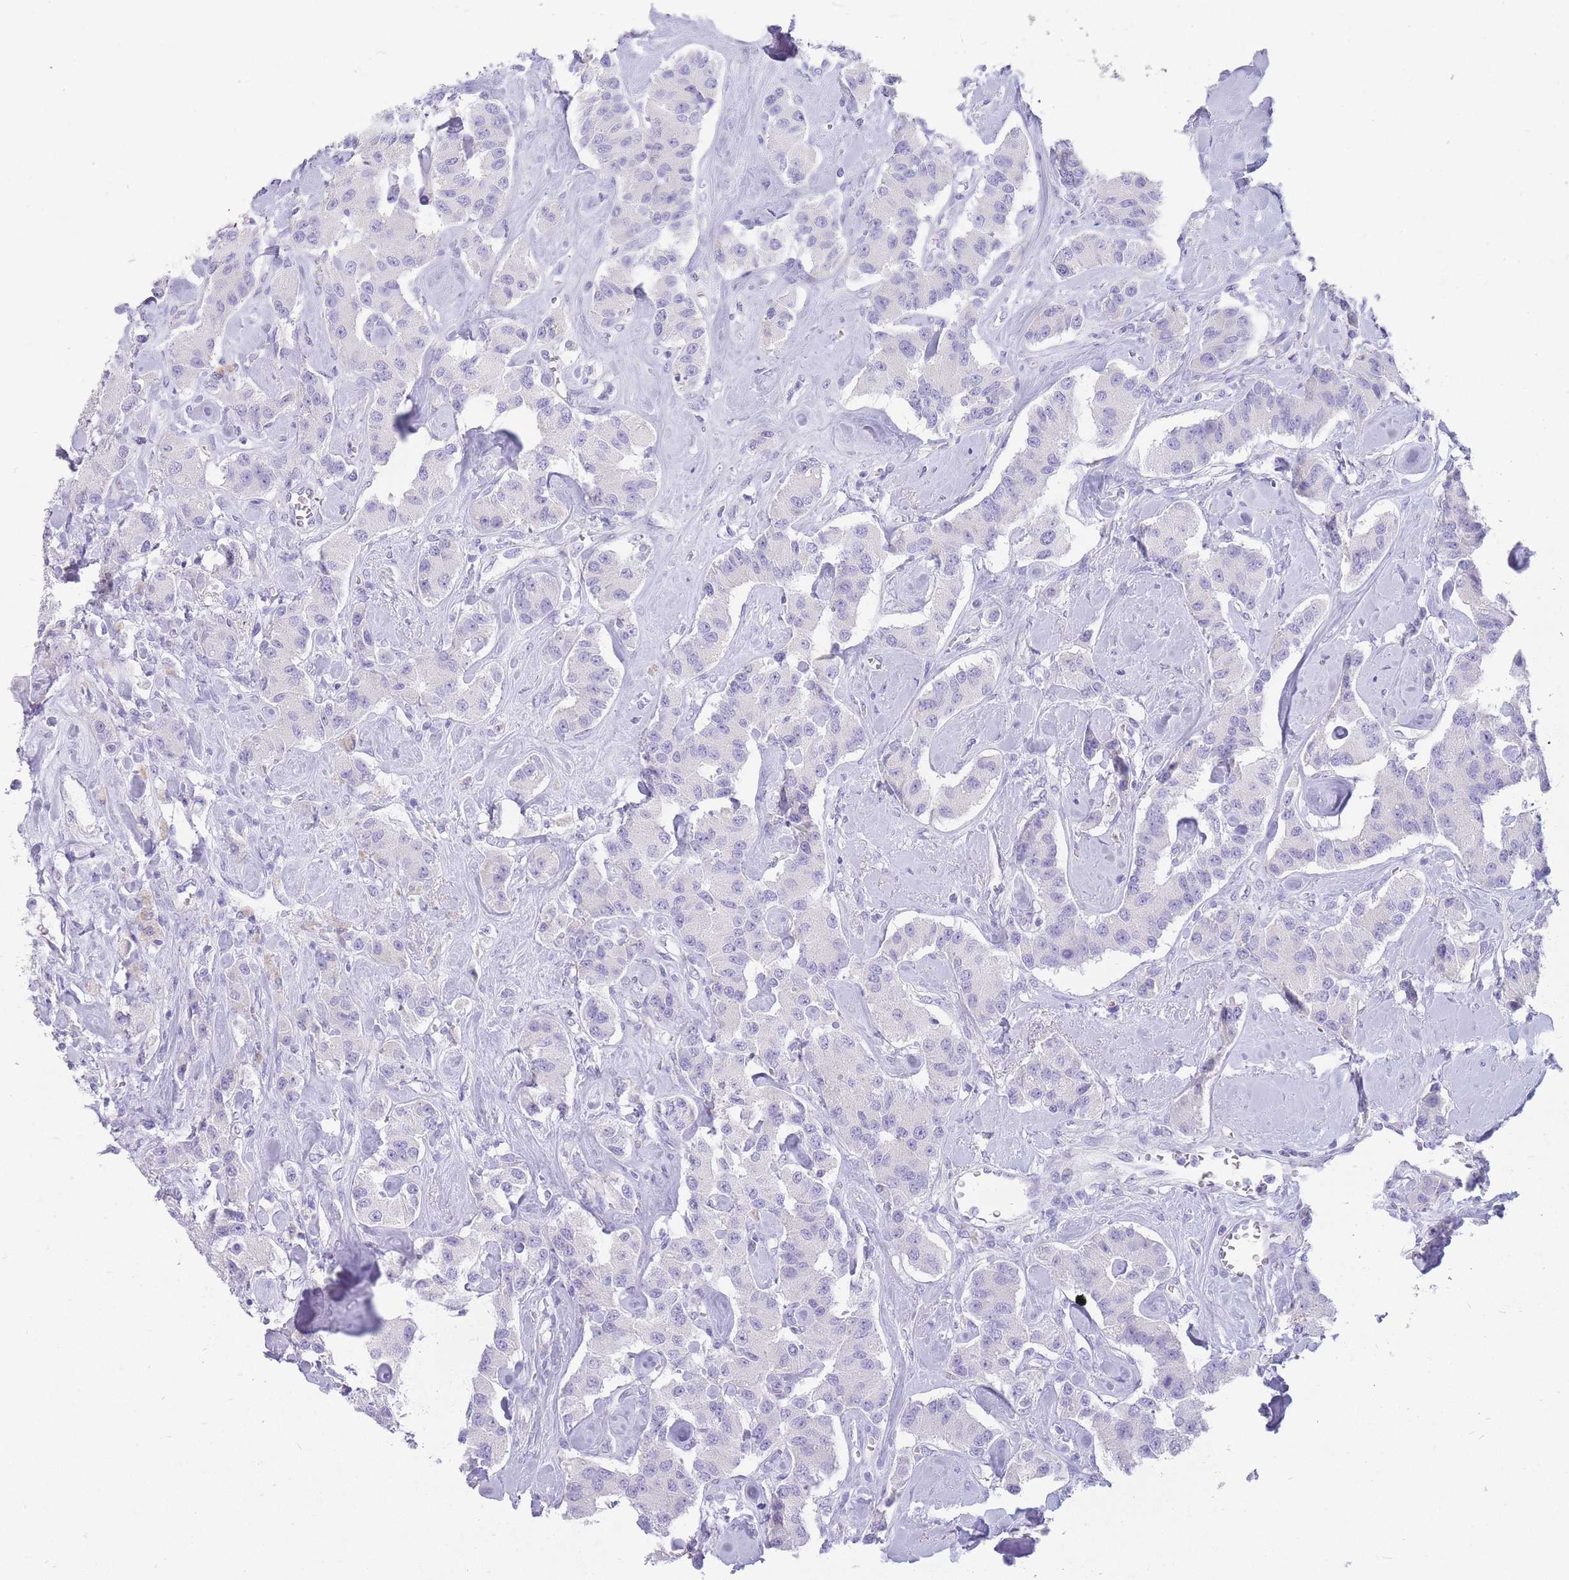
{"staining": {"intensity": "negative", "quantity": "none", "location": "none"}, "tissue": "carcinoid", "cell_type": "Tumor cells", "image_type": "cancer", "snomed": [{"axis": "morphology", "description": "Carcinoid, malignant, NOS"}, {"axis": "topography", "description": "Pancreas"}], "caption": "Immunohistochemistry photomicrograph of human carcinoid (malignant) stained for a protein (brown), which exhibits no staining in tumor cells.", "gene": "UPK1A", "patient": {"sex": "male", "age": 41}}